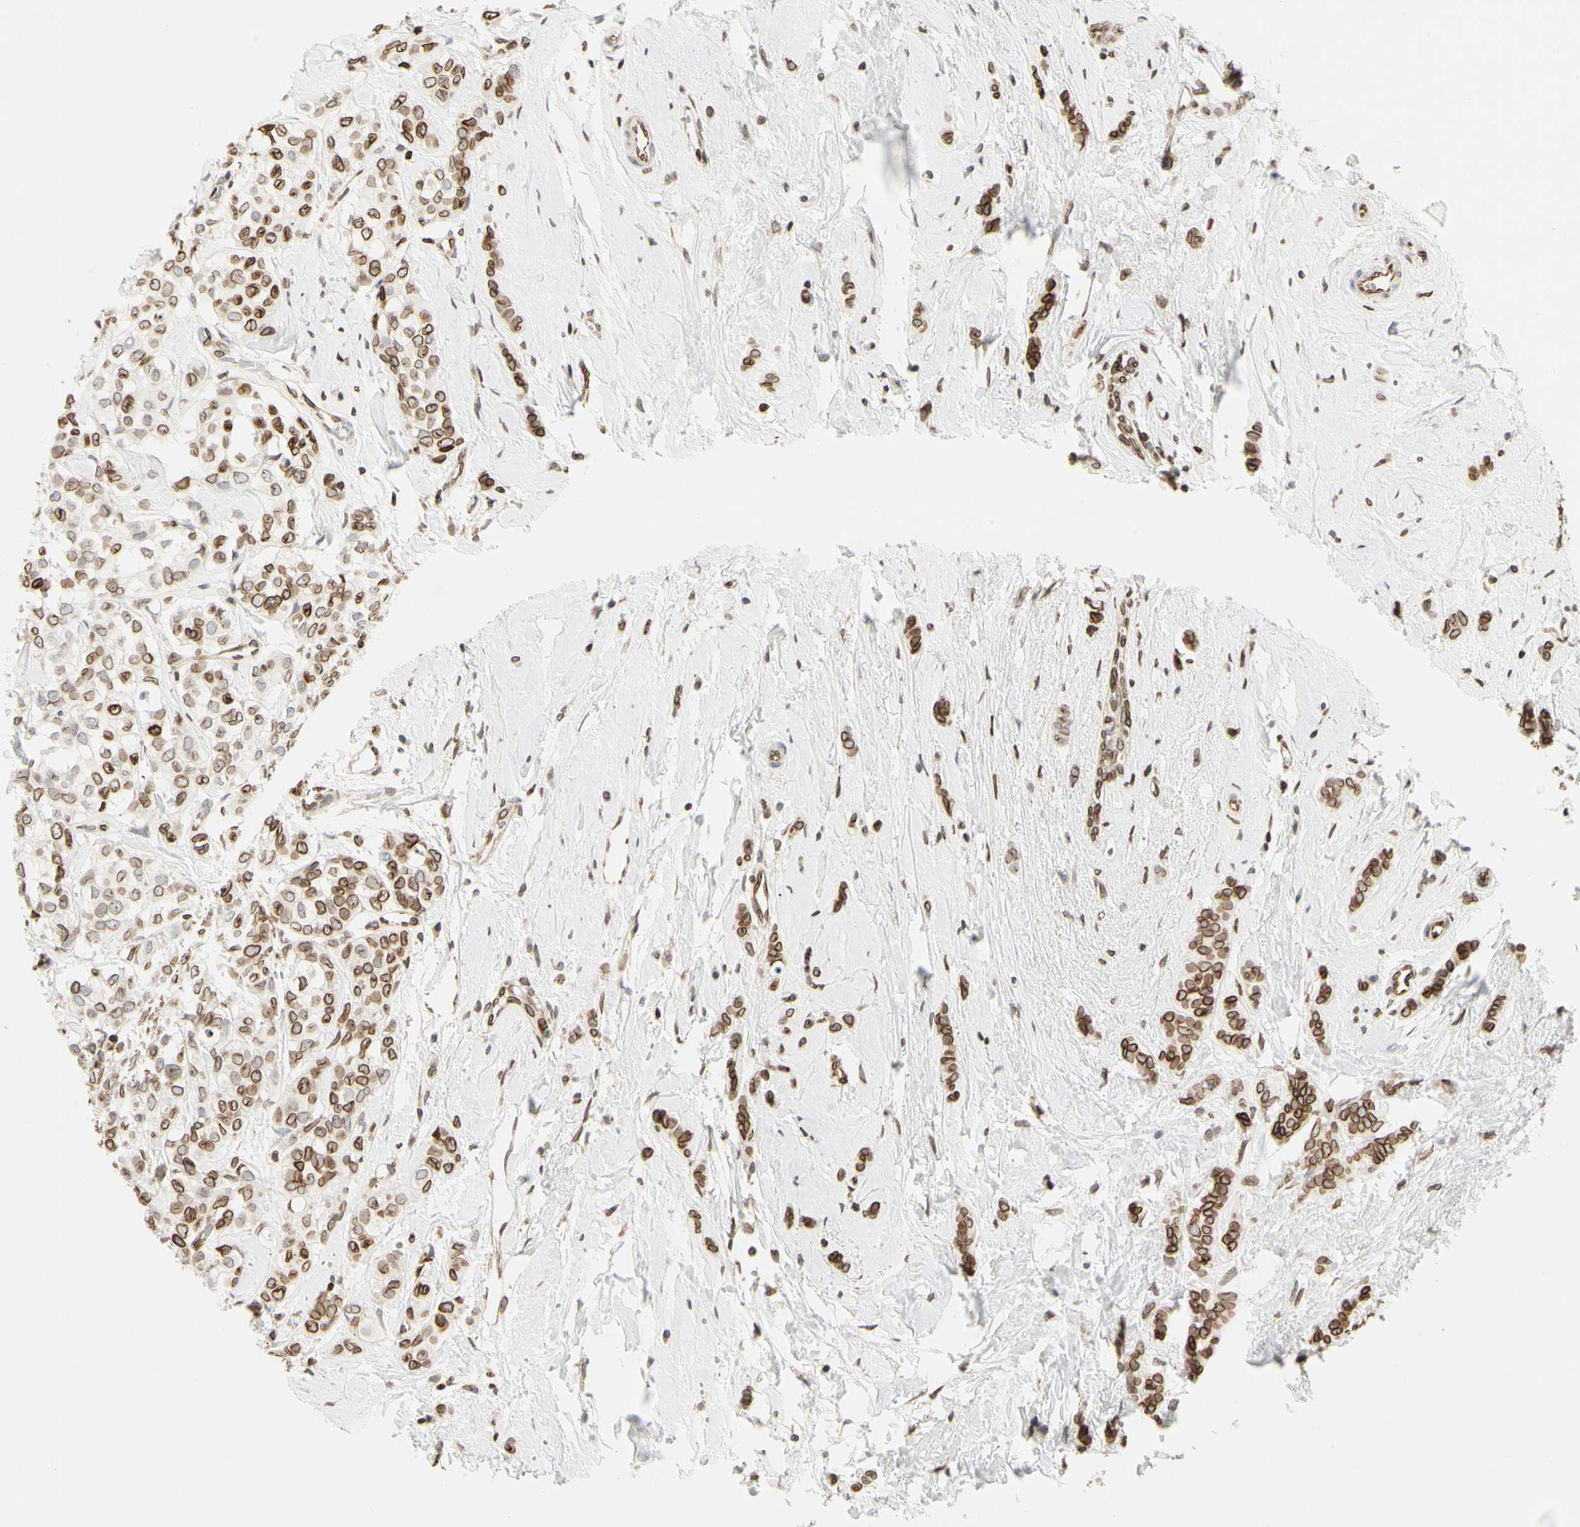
{"staining": {"intensity": "moderate", "quantity": ">75%", "location": "cytoplasmic/membranous,nuclear"}, "tissue": "breast cancer", "cell_type": "Tumor cells", "image_type": "cancer", "snomed": [{"axis": "morphology", "description": "Lobular carcinoma"}, {"axis": "topography", "description": "Breast"}], "caption": "Immunohistochemistry (IHC) histopathology image of neoplastic tissue: human breast lobular carcinoma stained using immunohistochemistry shows medium levels of moderate protein expression localized specifically in the cytoplasmic/membranous and nuclear of tumor cells, appearing as a cytoplasmic/membranous and nuclear brown color.", "gene": "TMPO", "patient": {"sex": "female", "age": 60}}